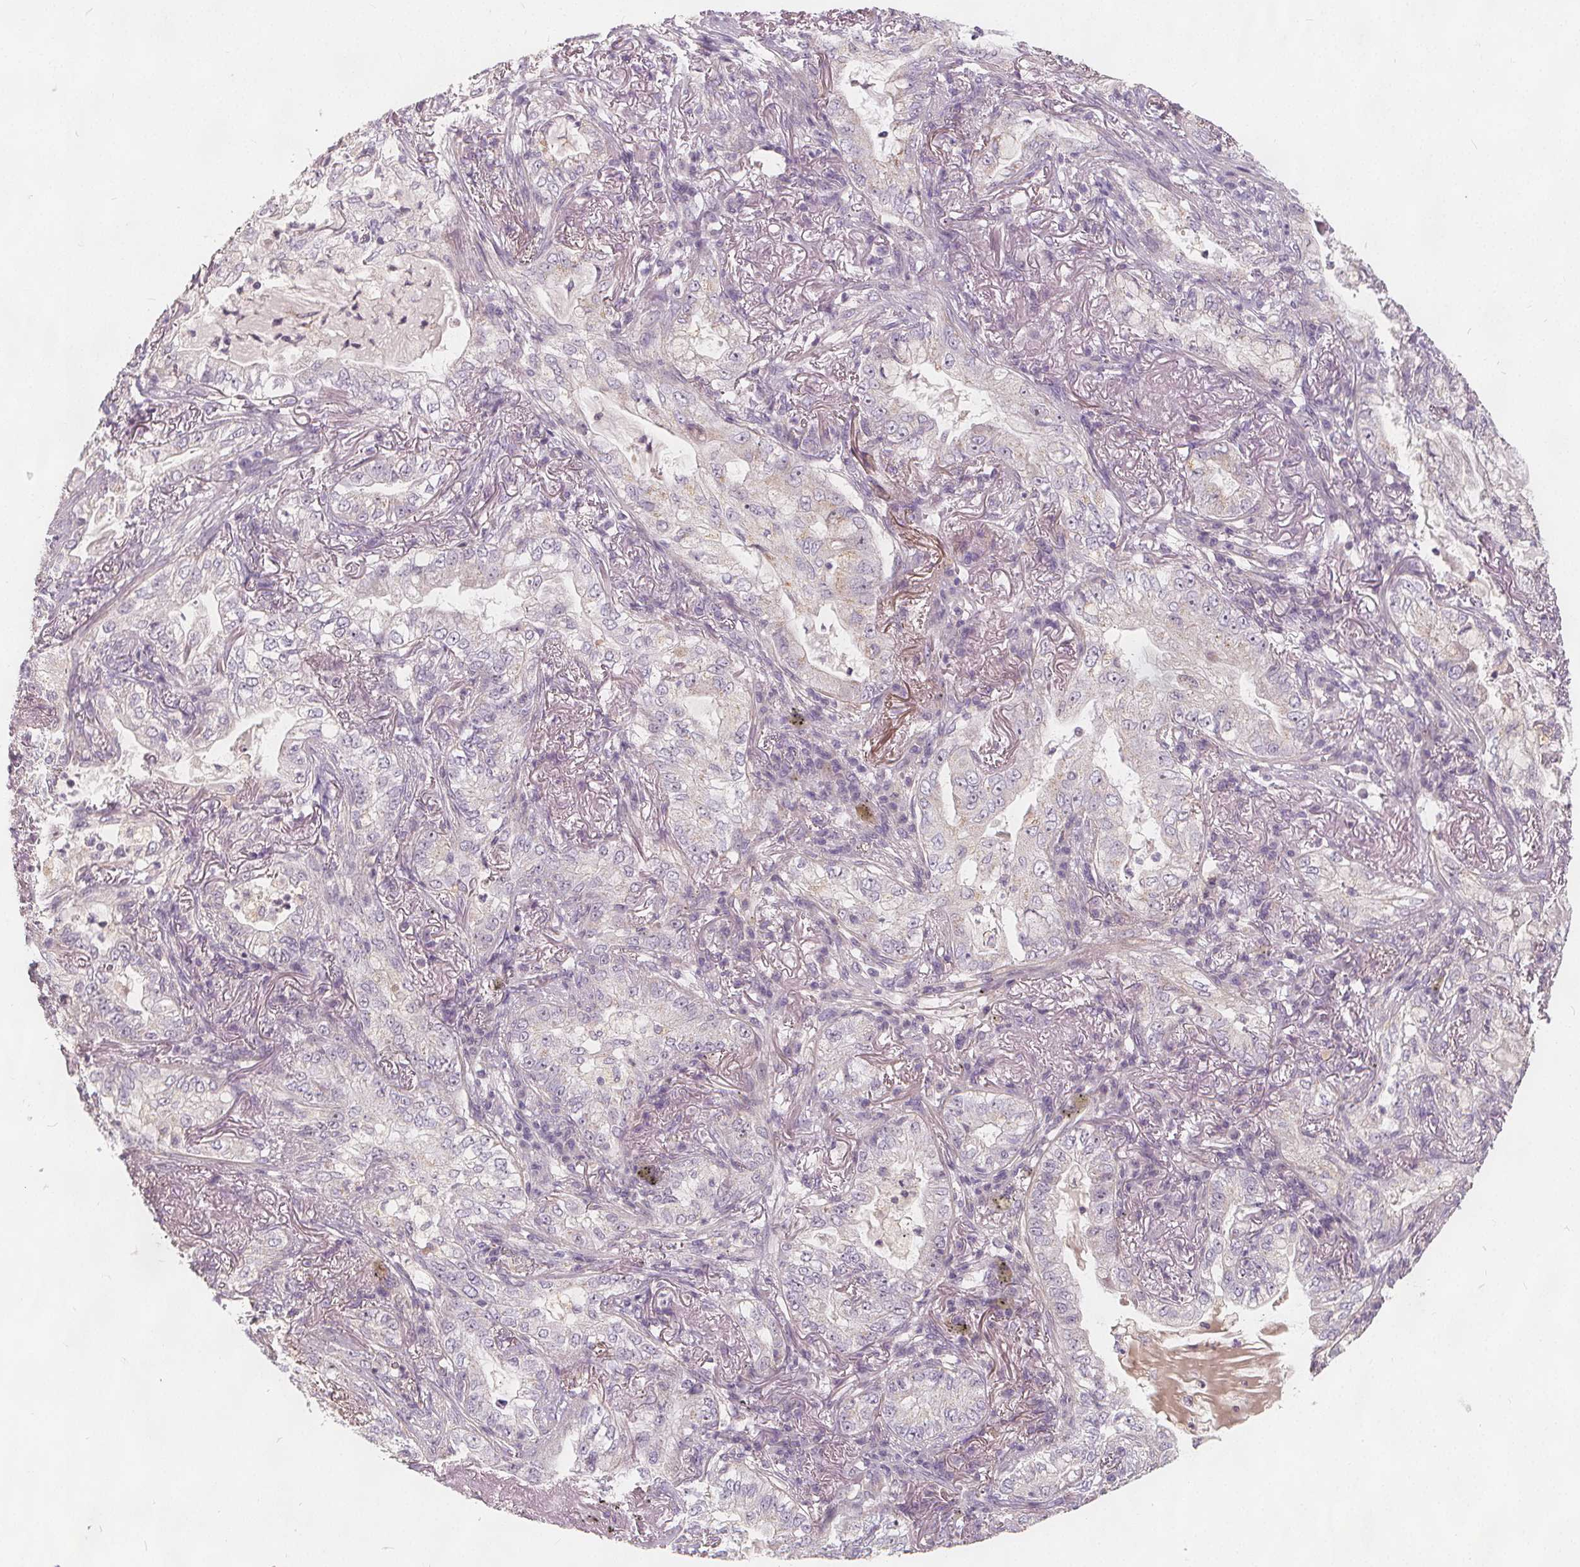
{"staining": {"intensity": "negative", "quantity": "none", "location": "none"}, "tissue": "lung cancer", "cell_type": "Tumor cells", "image_type": "cancer", "snomed": [{"axis": "morphology", "description": "Adenocarcinoma, NOS"}, {"axis": "topography", "description": "Lung"}], "caption": "Immunohistochemistry (IHC) image of neoplastic tissue: adenocarcinoma (lung) stained with DAB (3,3'-diaminobenzidine) shows no significant protein staining in tumor cells. (Stains: DAB IHC with hematoxylin counter stain, Microscopy: brightfield microscopy at high magnification).", "gene": "DRC3", "patient": {"sex": "female", "age": 73}}